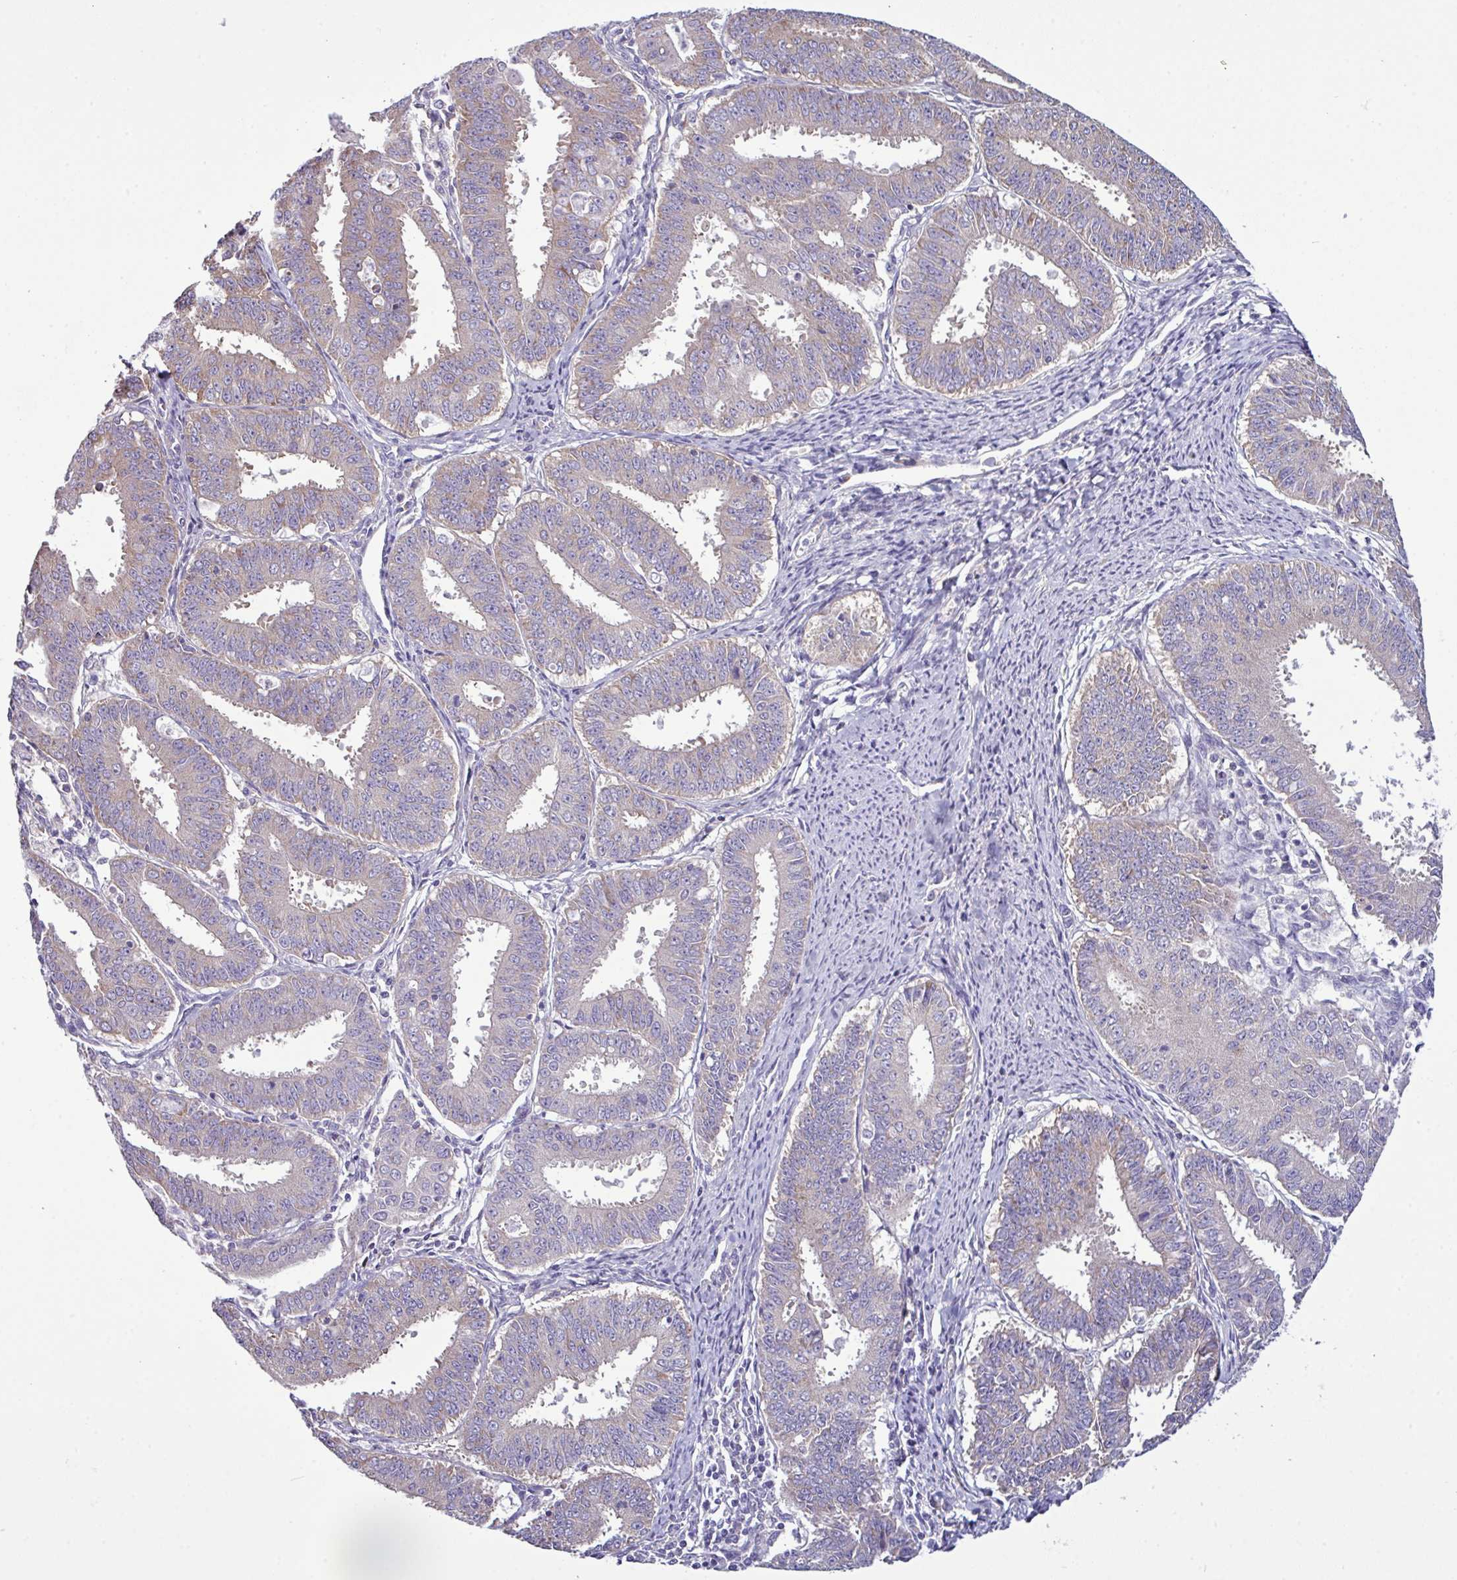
{"staining": {"intensity": "weak", "quantity": "<25%", "location": "cytoplasmic/membranous"}, "tissue": "endometrial cancer", "cell_type": "Tumor cells", "image_type": "cancer", "snomed": [{"axis": "morphology", "description": "Adenocarcinoma, NOS"}, {"axis": "topography", "description": "Endometrium"}], "caption": "This is an IHC image of human adenocarcinoma (endometrial). There is no staining in tumor cells.", "gene": "AGAP5", "patient": {"sex": "female", "age": 73}}